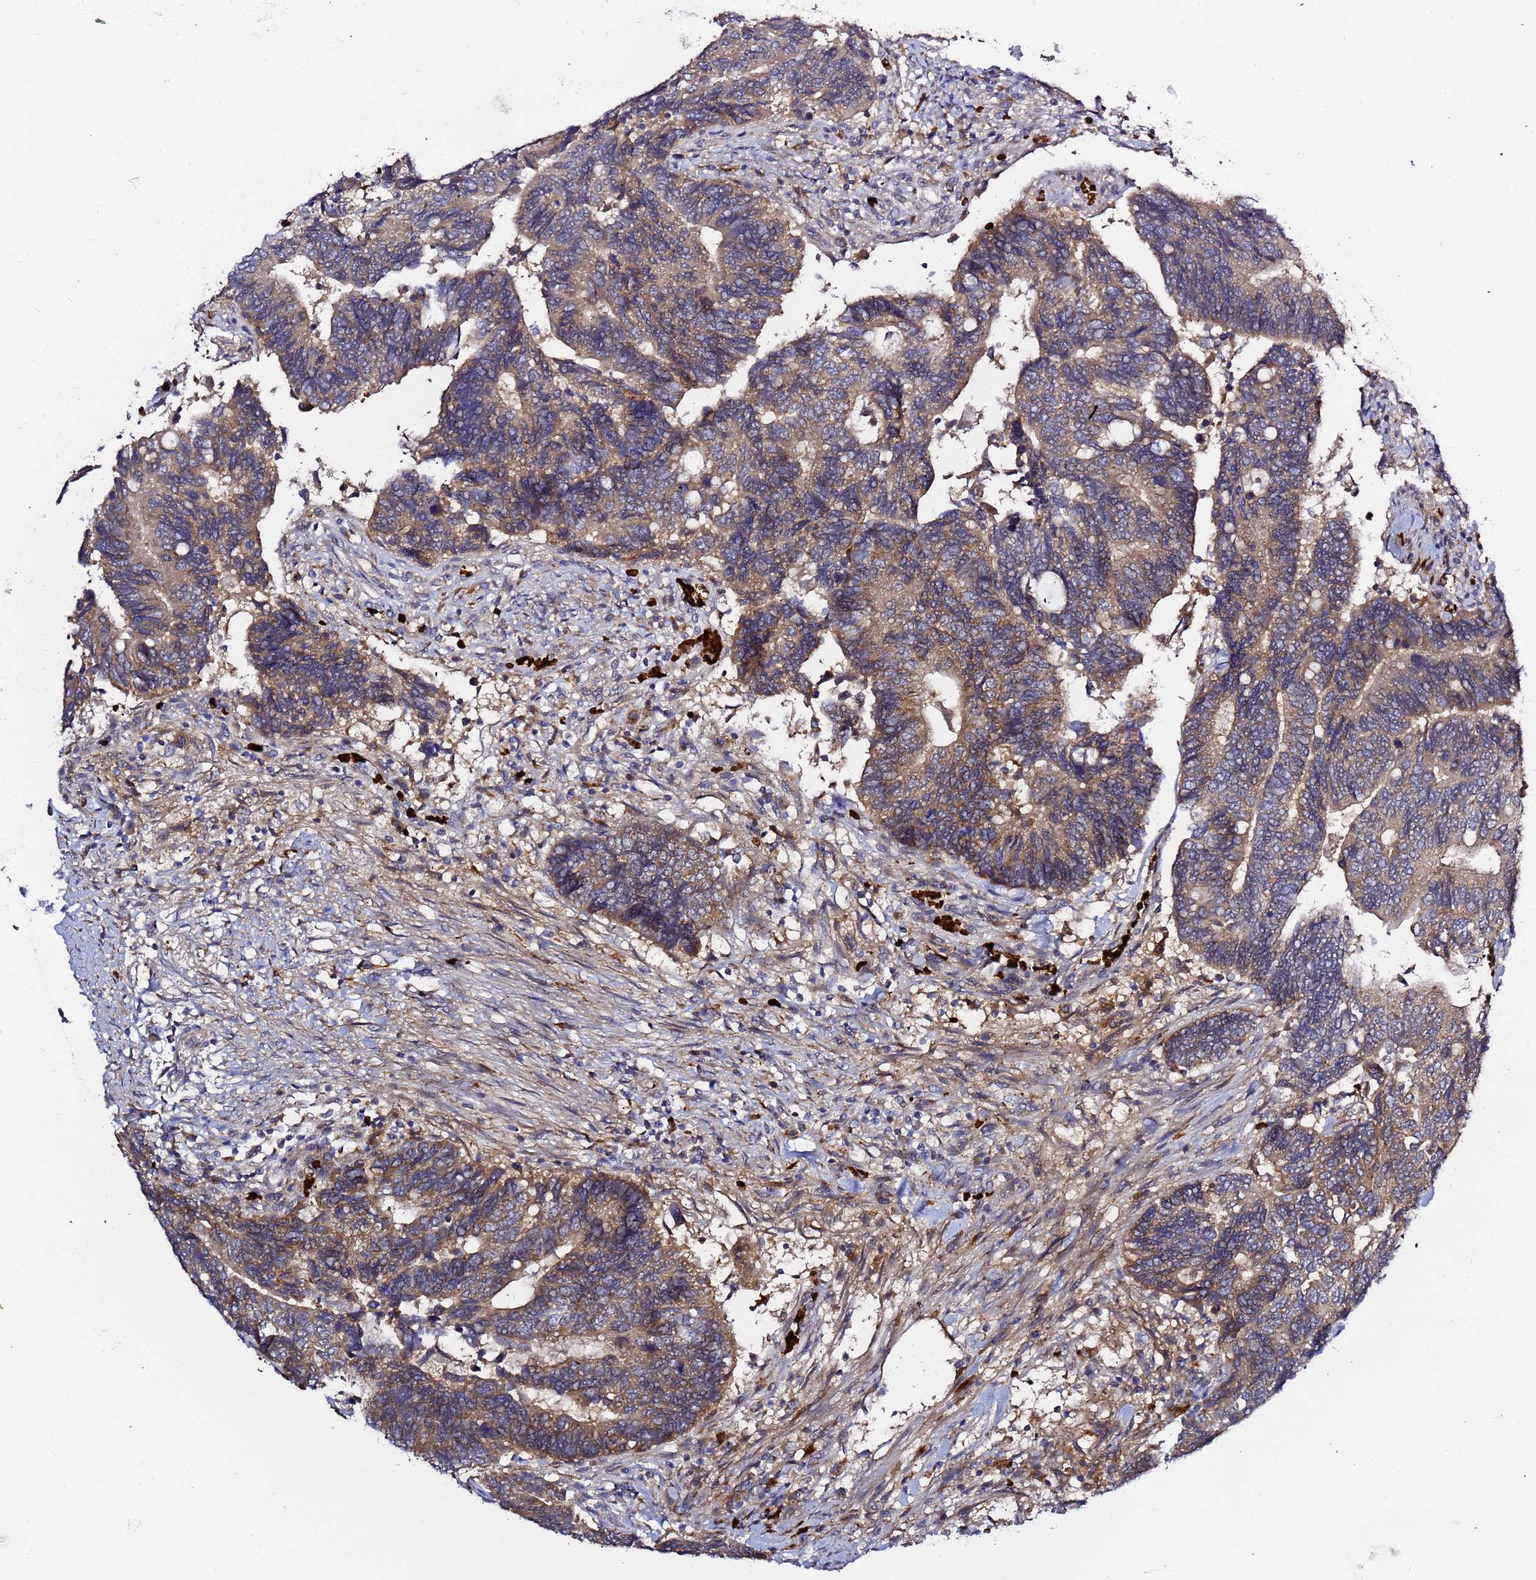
{"staining": {"intensity": "moderate", "quantity": "25%-75%", "location": "cytoplasmic/membranous"}, "tissue": "colorectal cancer", "cell_type": "Tumor cells", "image_type": "cancer", "snomed": [{"axis": "morphology", "description": "Adenocarcinoma, NOS"}, {"axis": "topography", "description": "Colon"}], "caption": "High-magnification brightfield microscopy of colorectal adenocarcinoma stained with DAB (brown) and counterstained with hematoxylin (blue). tumor cells exhibit moderate cytoplasmic/membranous positivity is seen in about25%-75% of cells.", "gene": "VPS36", "patient": {"sex": "male", "age": 87}}